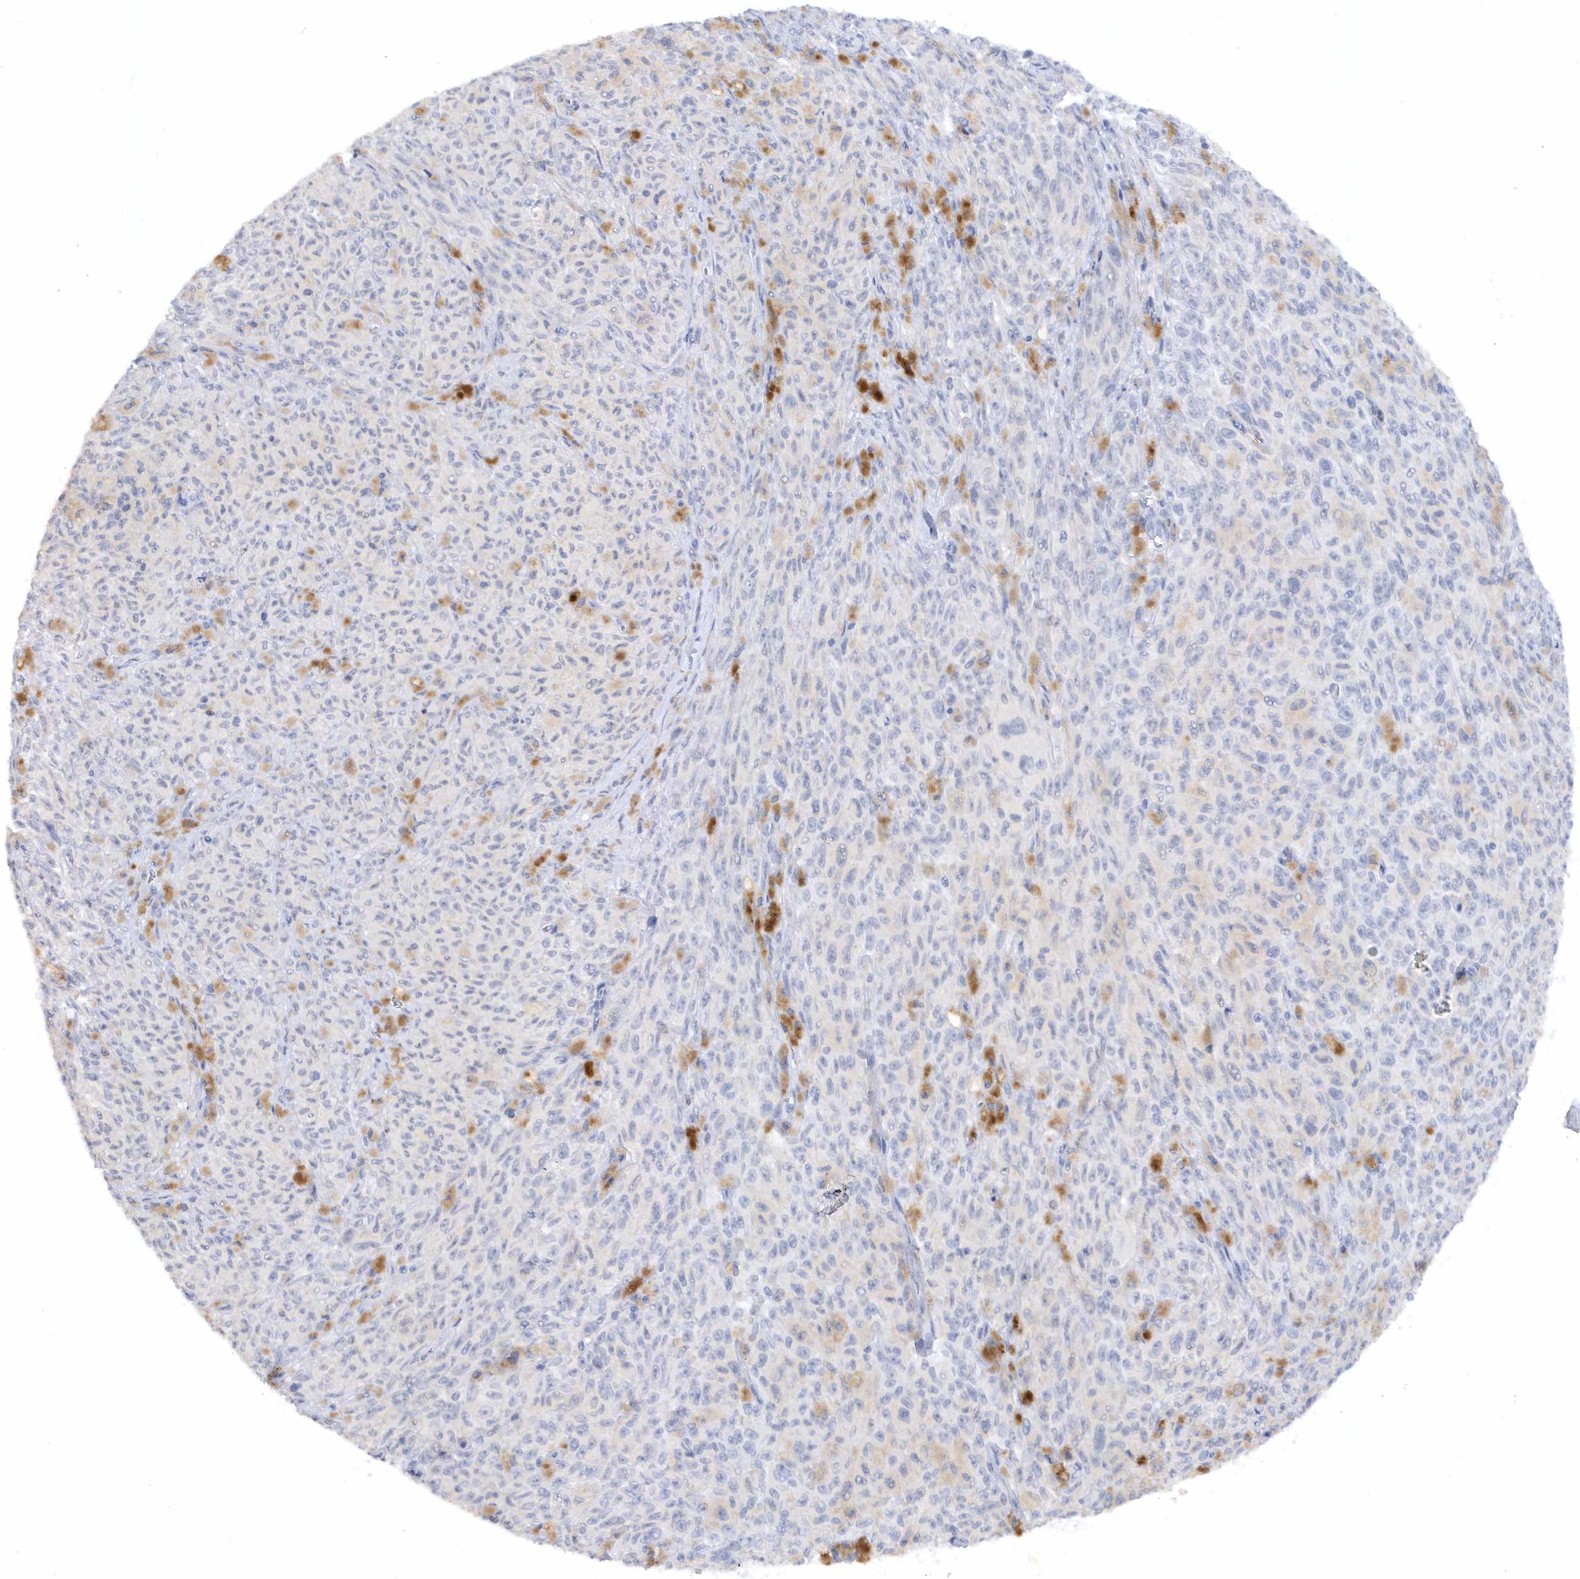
{"staining": {"intensity": "negative", "quantity": "none", "location": "none"}, "tissue": "melanoma", "cell_type": "Tumor cells", "image_type": "cancer", "snomed": [{"axis": "morphology", "description": "Malignant melanoma, NOS"}, {"axis": "topography", "description": "Skin"}], "caption": "IHC of human melanoma reveals no expression in tumor cells.", "gene": "RPE", "patient": {"sex": "female", "age": 82}}